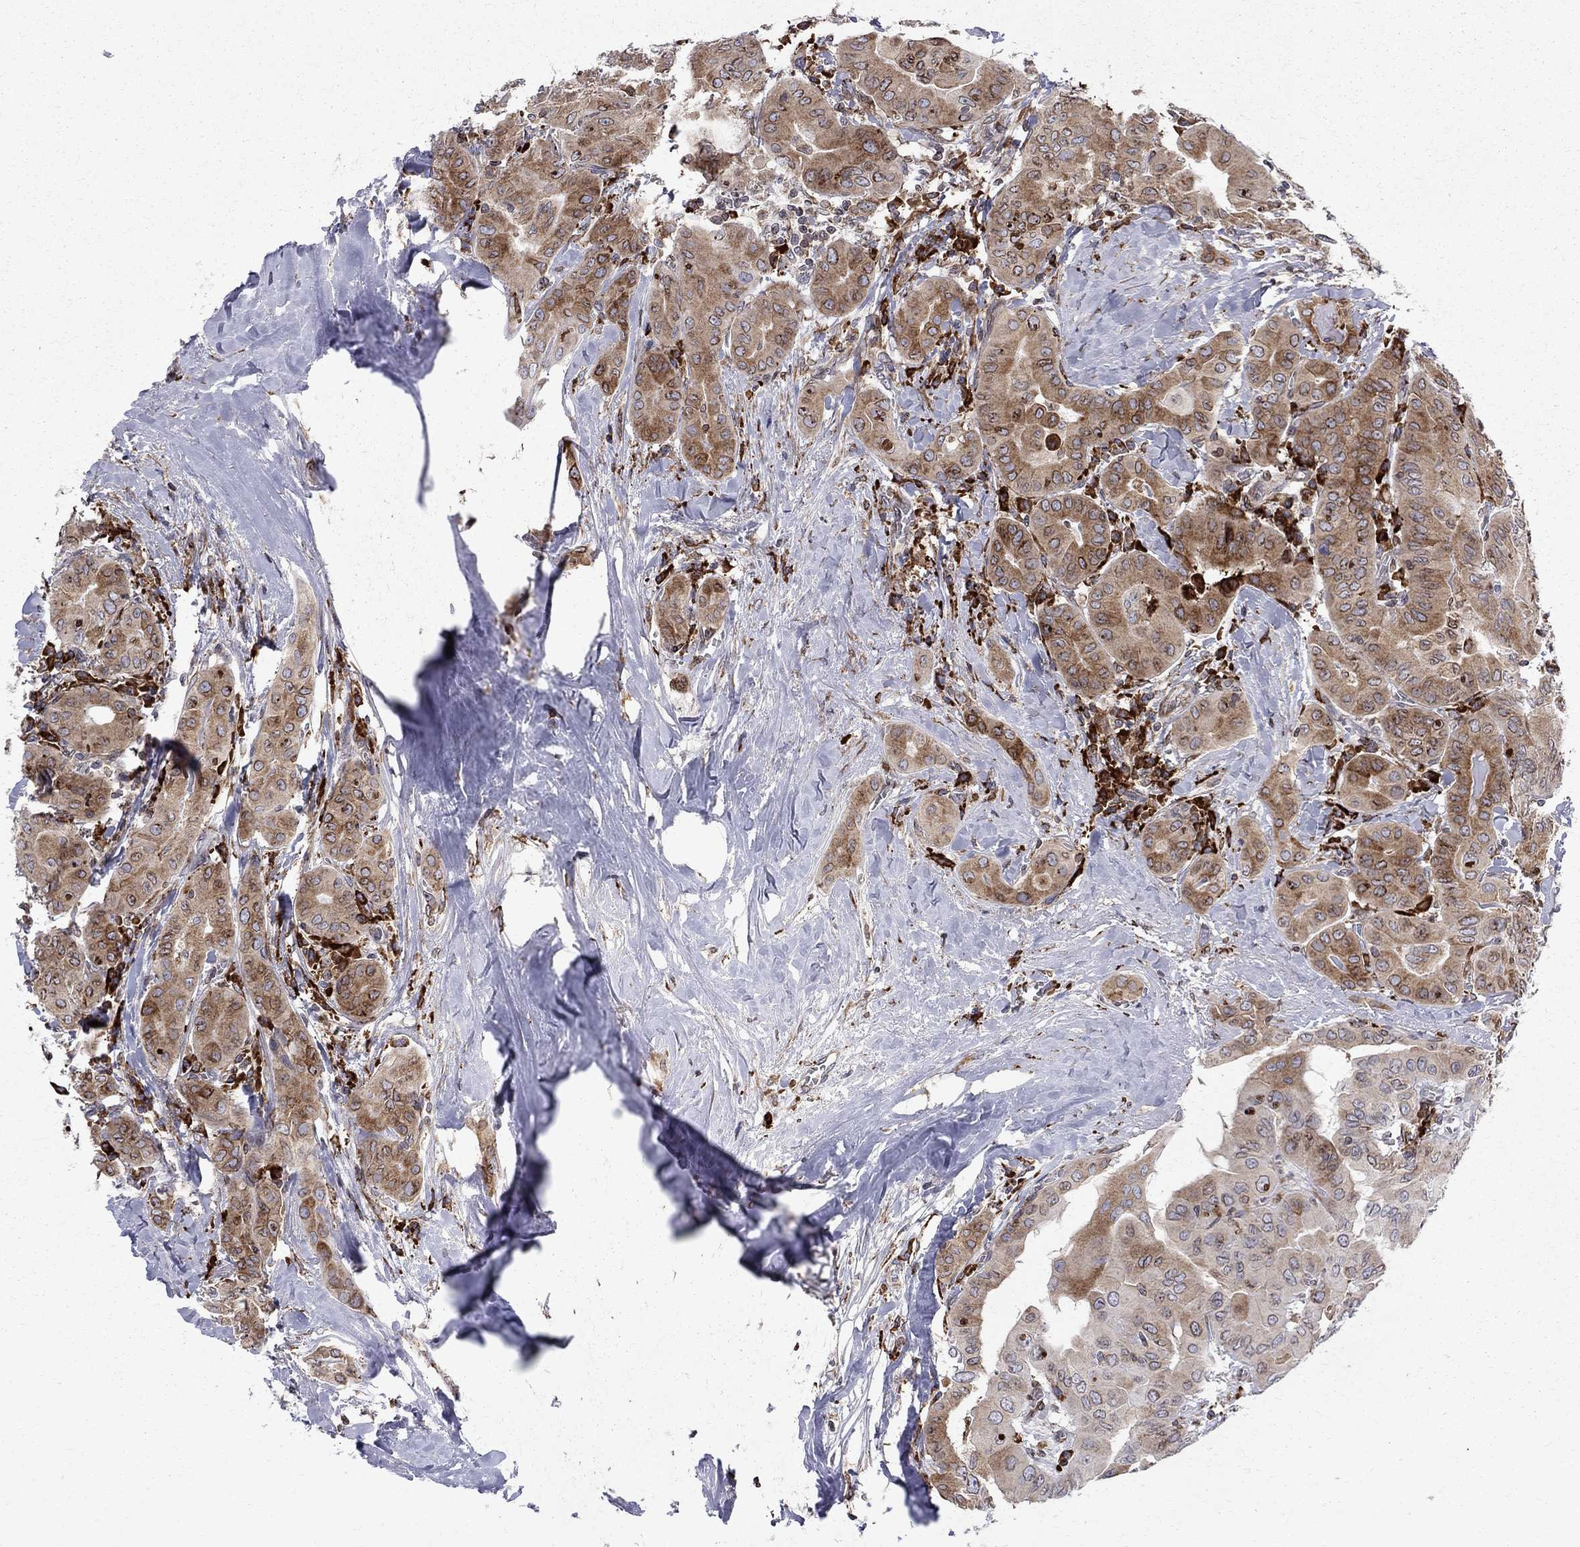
{"staining": {"intensity": "strong", "quantity": "<25%", "location": "cytoplasmic/membranous"}, "tissue": "thyroid cancer", "cell_type": "Tumor cells", "image_type": "cancer", "snomed": [{"axis": "morphology", "description": "Papillary adenocarcinoma, NOS"}, {"axis": "topography", "description": "Thyroid gland"}], "caption": "Immunohistochemical staining of human thyroid cancer (papillary adenocarcinoma) reveals medium levels of strong cytoplasmic/membranous protein expression in approximately <25% of tumor cells.", "gene": "CAB39L", "patient": {"sex": "female", "age": 37}}